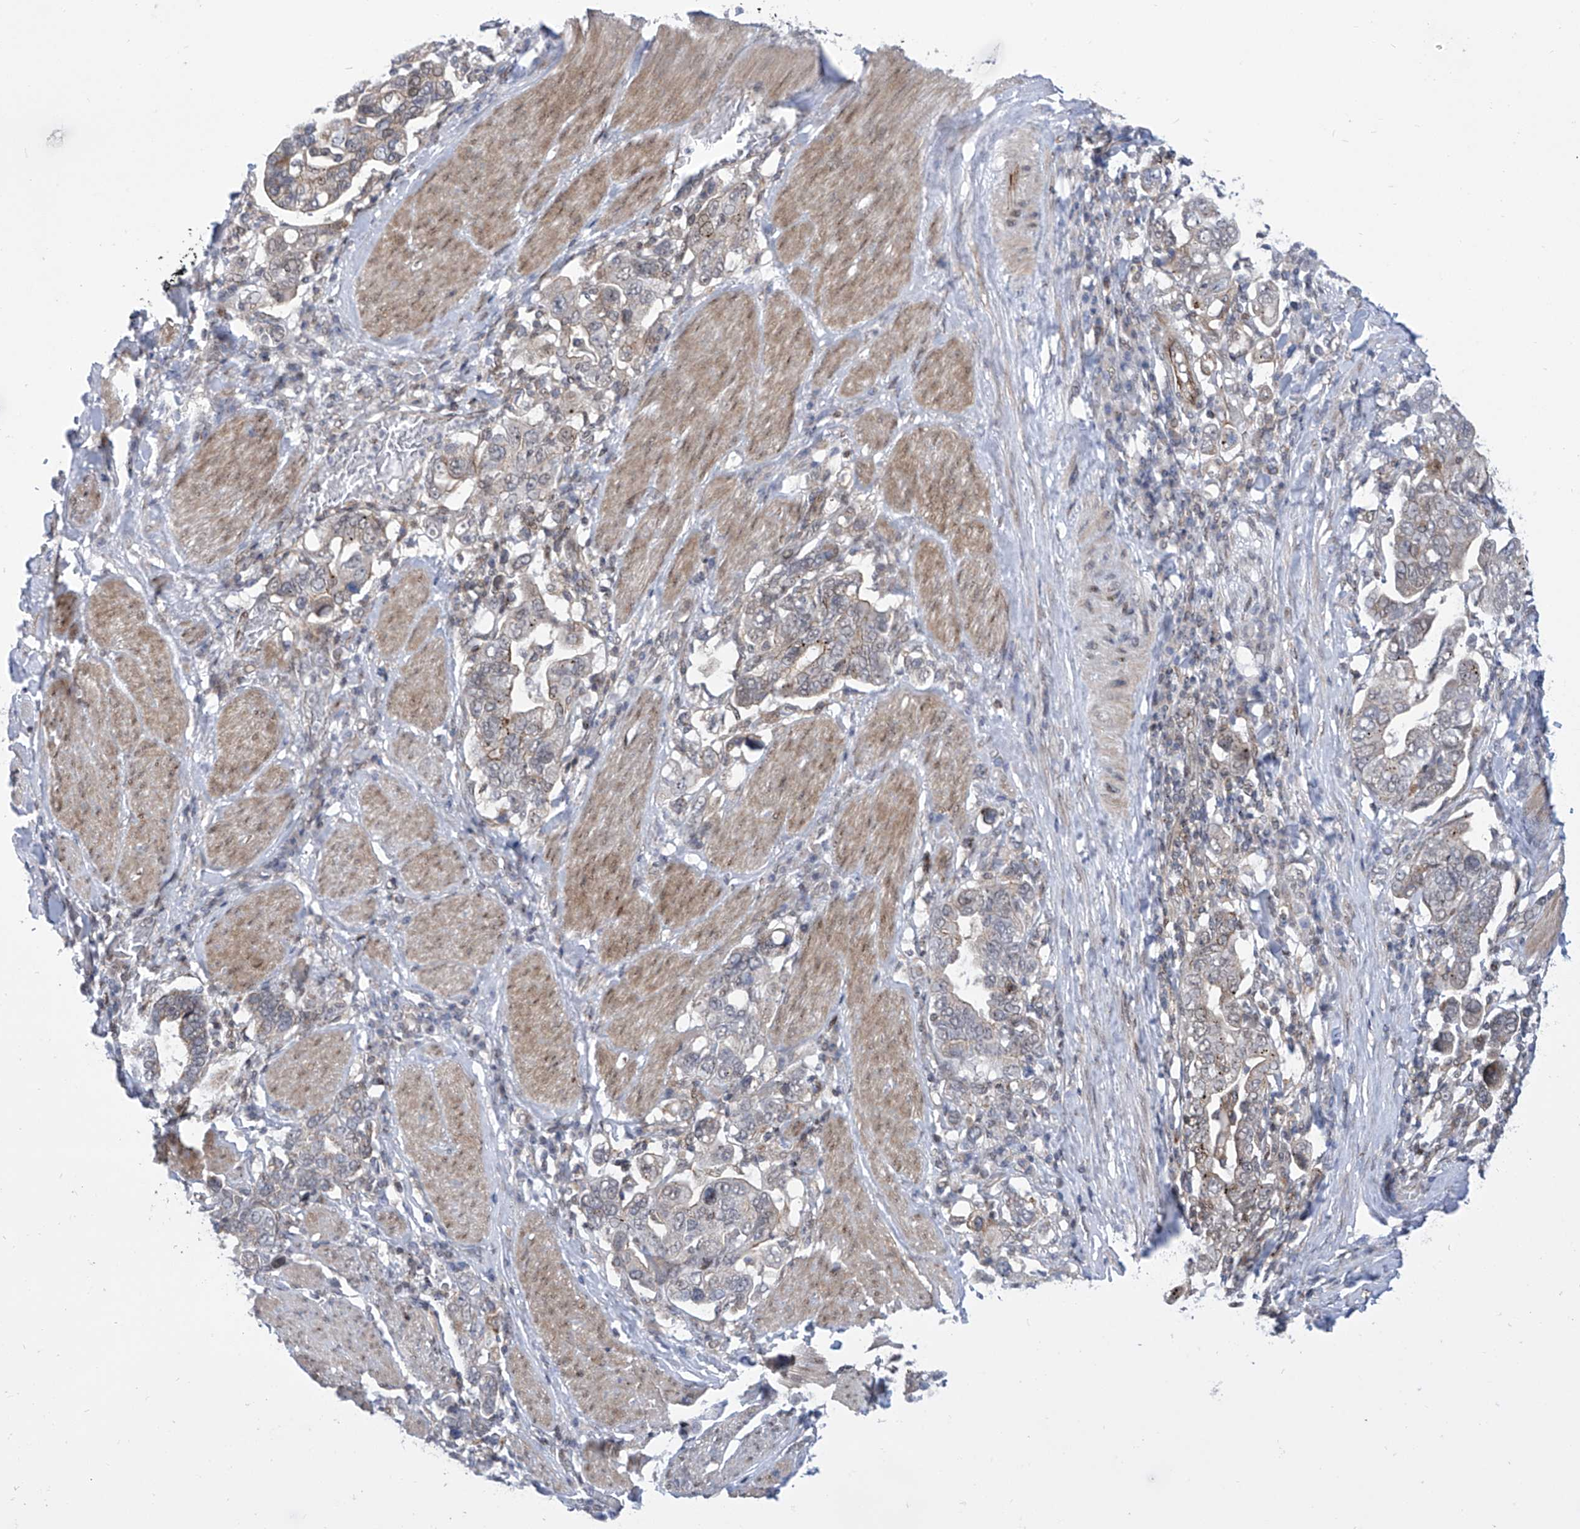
{"staining": {"intensity": "negative", "quantity": "none", "location": "none"}, "tissue": "stomach cancer", "cell_type": "Tumor cells", "image_type": "cancer", "snomed": [{"axis": "morphology", "description": "Adenocarcinoma, NOS"}, {"axis": "topography", "description": "Stomach, upper"}], "caption": "This is an IHC photomicrograph of human stomach cancer. There is no expression in tumor cells.", "gene": "CEP290", "patient": {"sex": "male", "age": 62}}